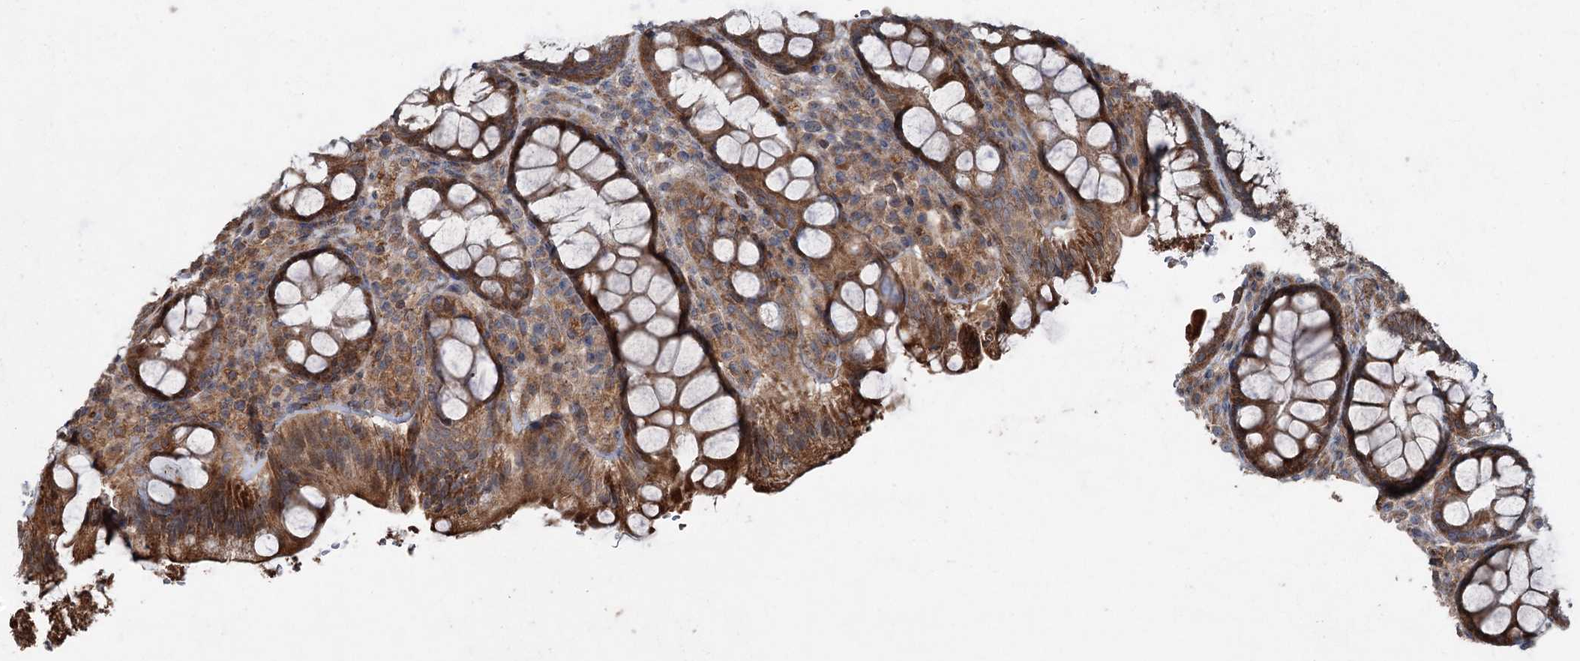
{"staining": {"intensity": "strong", "quantity": ">75%", "location": "cytoplasmic/membranous"}, "tissue": "rectum", "cell_type": "Glandular cells", "image_type": "normal", "snomed": [{"axis": "morphology", "description": "Normal tissue, NOS"}, {"axis": "topography", "description": "Rectum"}], "caption": "This micrograph reveals immunohistochemistry (IHC) staining of normal rectum, with high strong cytoplasmic/membranous expression in about >75% of glandular cells.", "gene": "ALAS1", "patient": {"sex": "male", "age": 83}}